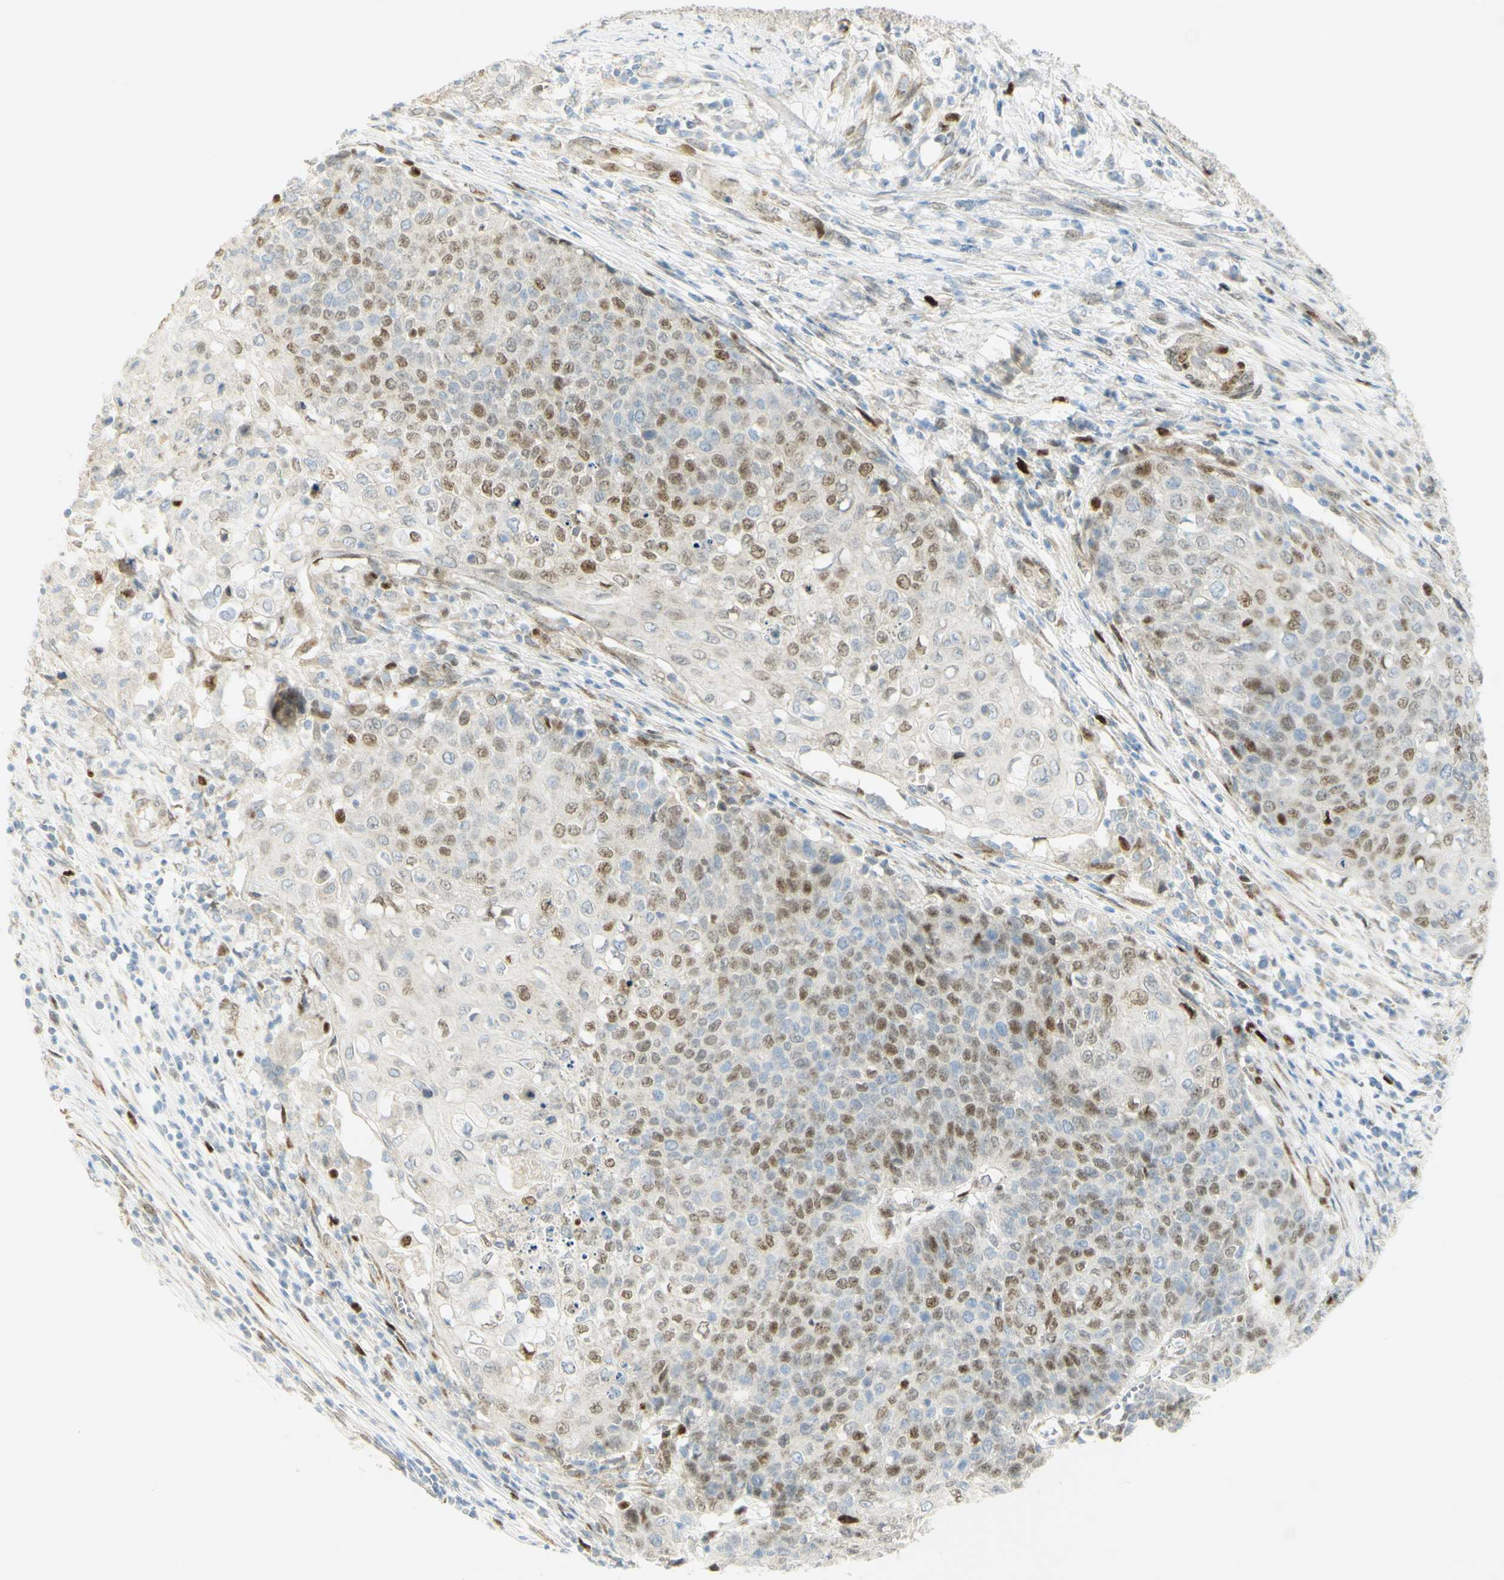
{"staining": {"intensity": "moderate", "quantity": "25%-75%", "location": "nuclear"}, "tissue": "cervical cancer", "cell_type": "Tumor cells", "image_type": "cancer", "snomed": [{"axis": "morphology", "description": "Squamous cell carcinoma, NOS"}, {"axis": "topography", "description": "Cervix"}], "caption": "Tumor cells exhibit medium levels of moderate nuclear positivity in about 25%-75% of cells in cervical squamous cell carcinoma. (DAB (3,3'-diaminobenzidine) IHC, brown staining for protein, blue staining for nuclei).", "gene": "E2F1", "patient": {"sex": "female", "age": 39}}